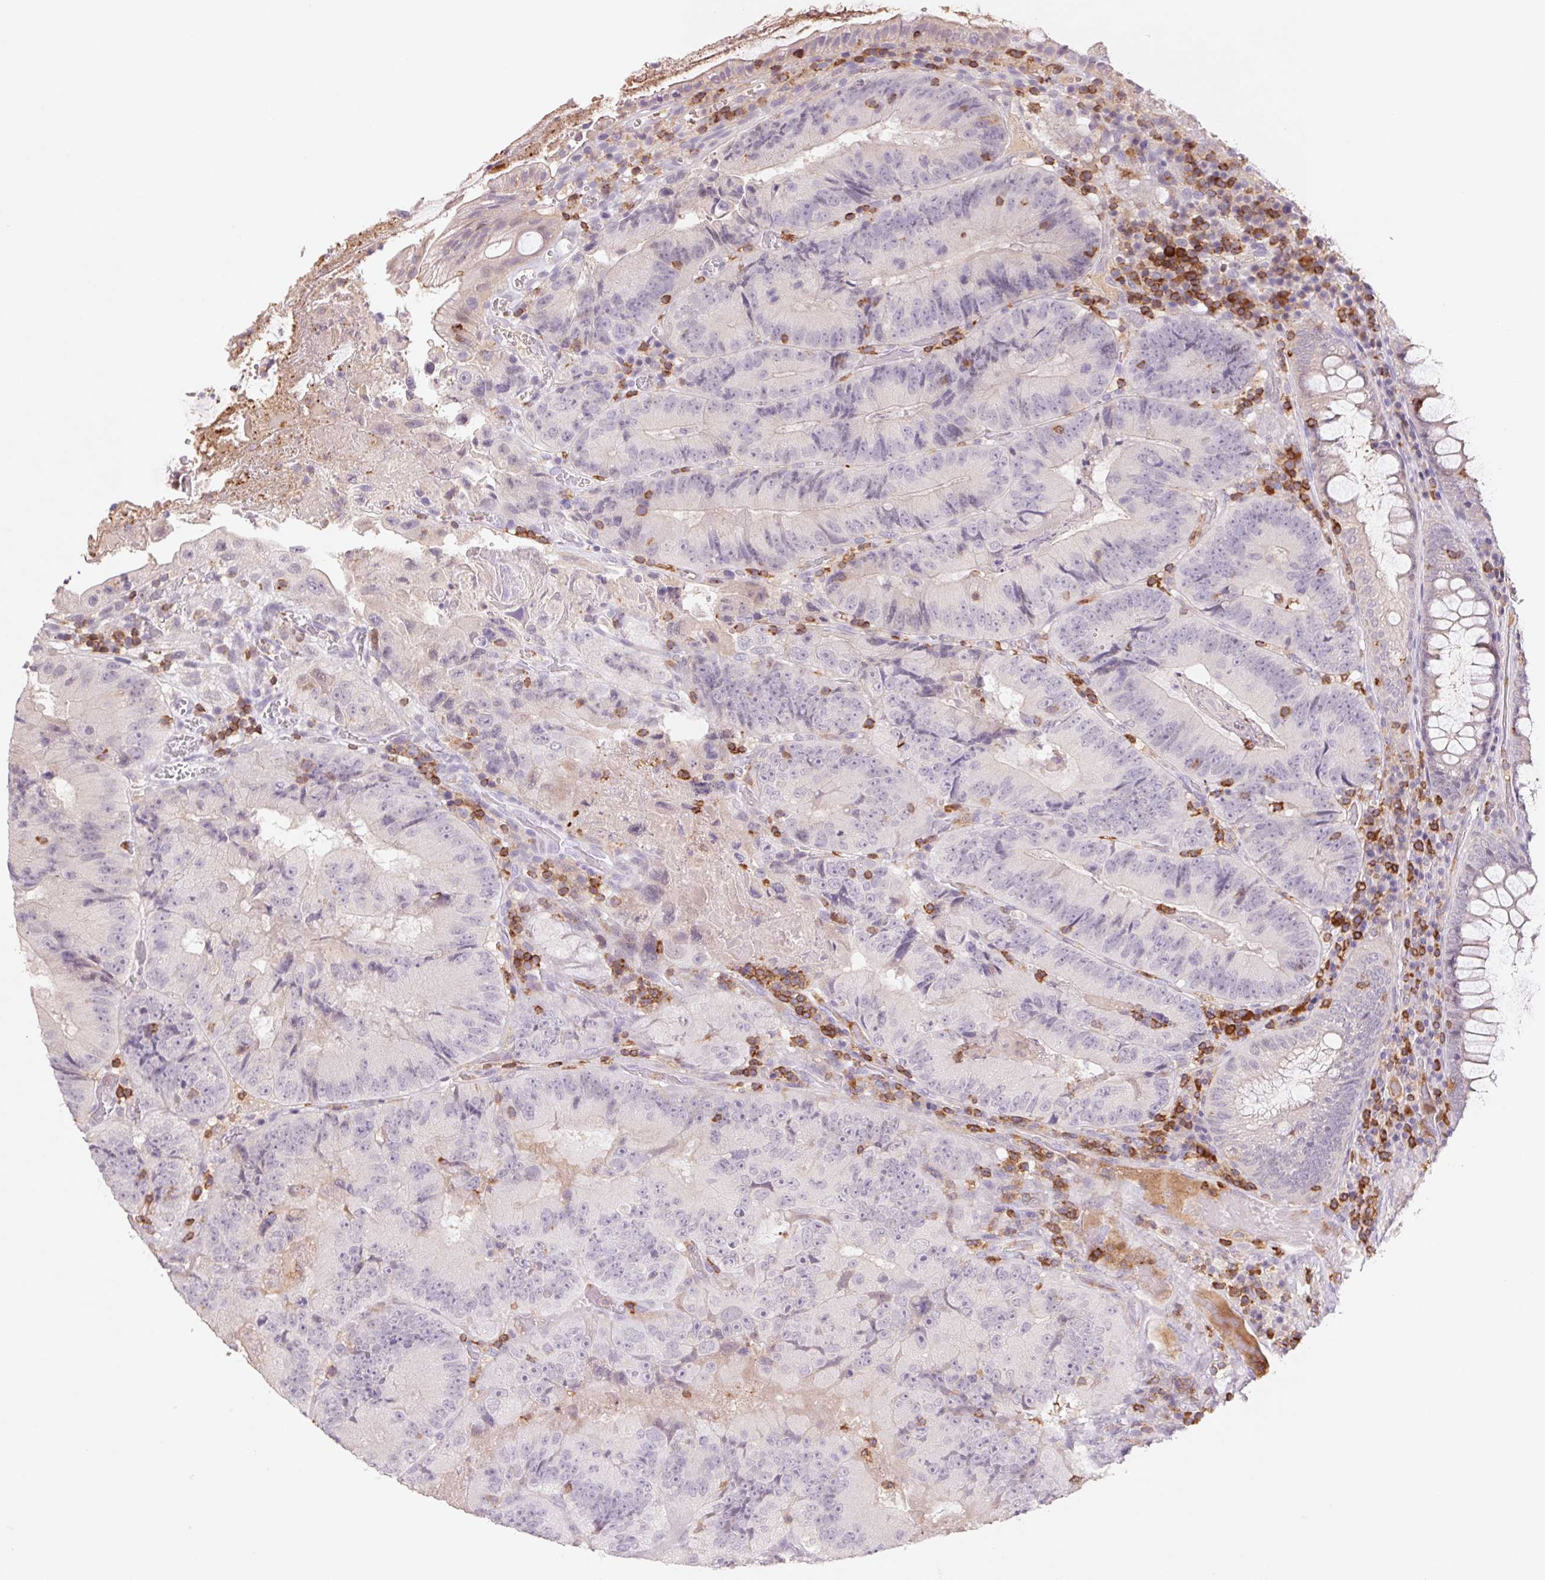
{"staining": {"intensity": "negative", "quantity": "none", "location": "none"}, "tissue": "colorectal cancer", "cell_type": "Tumor cells", "image_type": "cancer", "snomed": [{"axis": "morphology", "description": "Adenocarcinoma, NOS"}, {"axis": "topography", "description": "Colon"}], "caption": "Colorectal cancer (adenocarcinoma) stained for a protein using IHC reveals no expression tumor cells.", "gene": "KIF26A", "patient": {"sex": "female", "age": 86}}